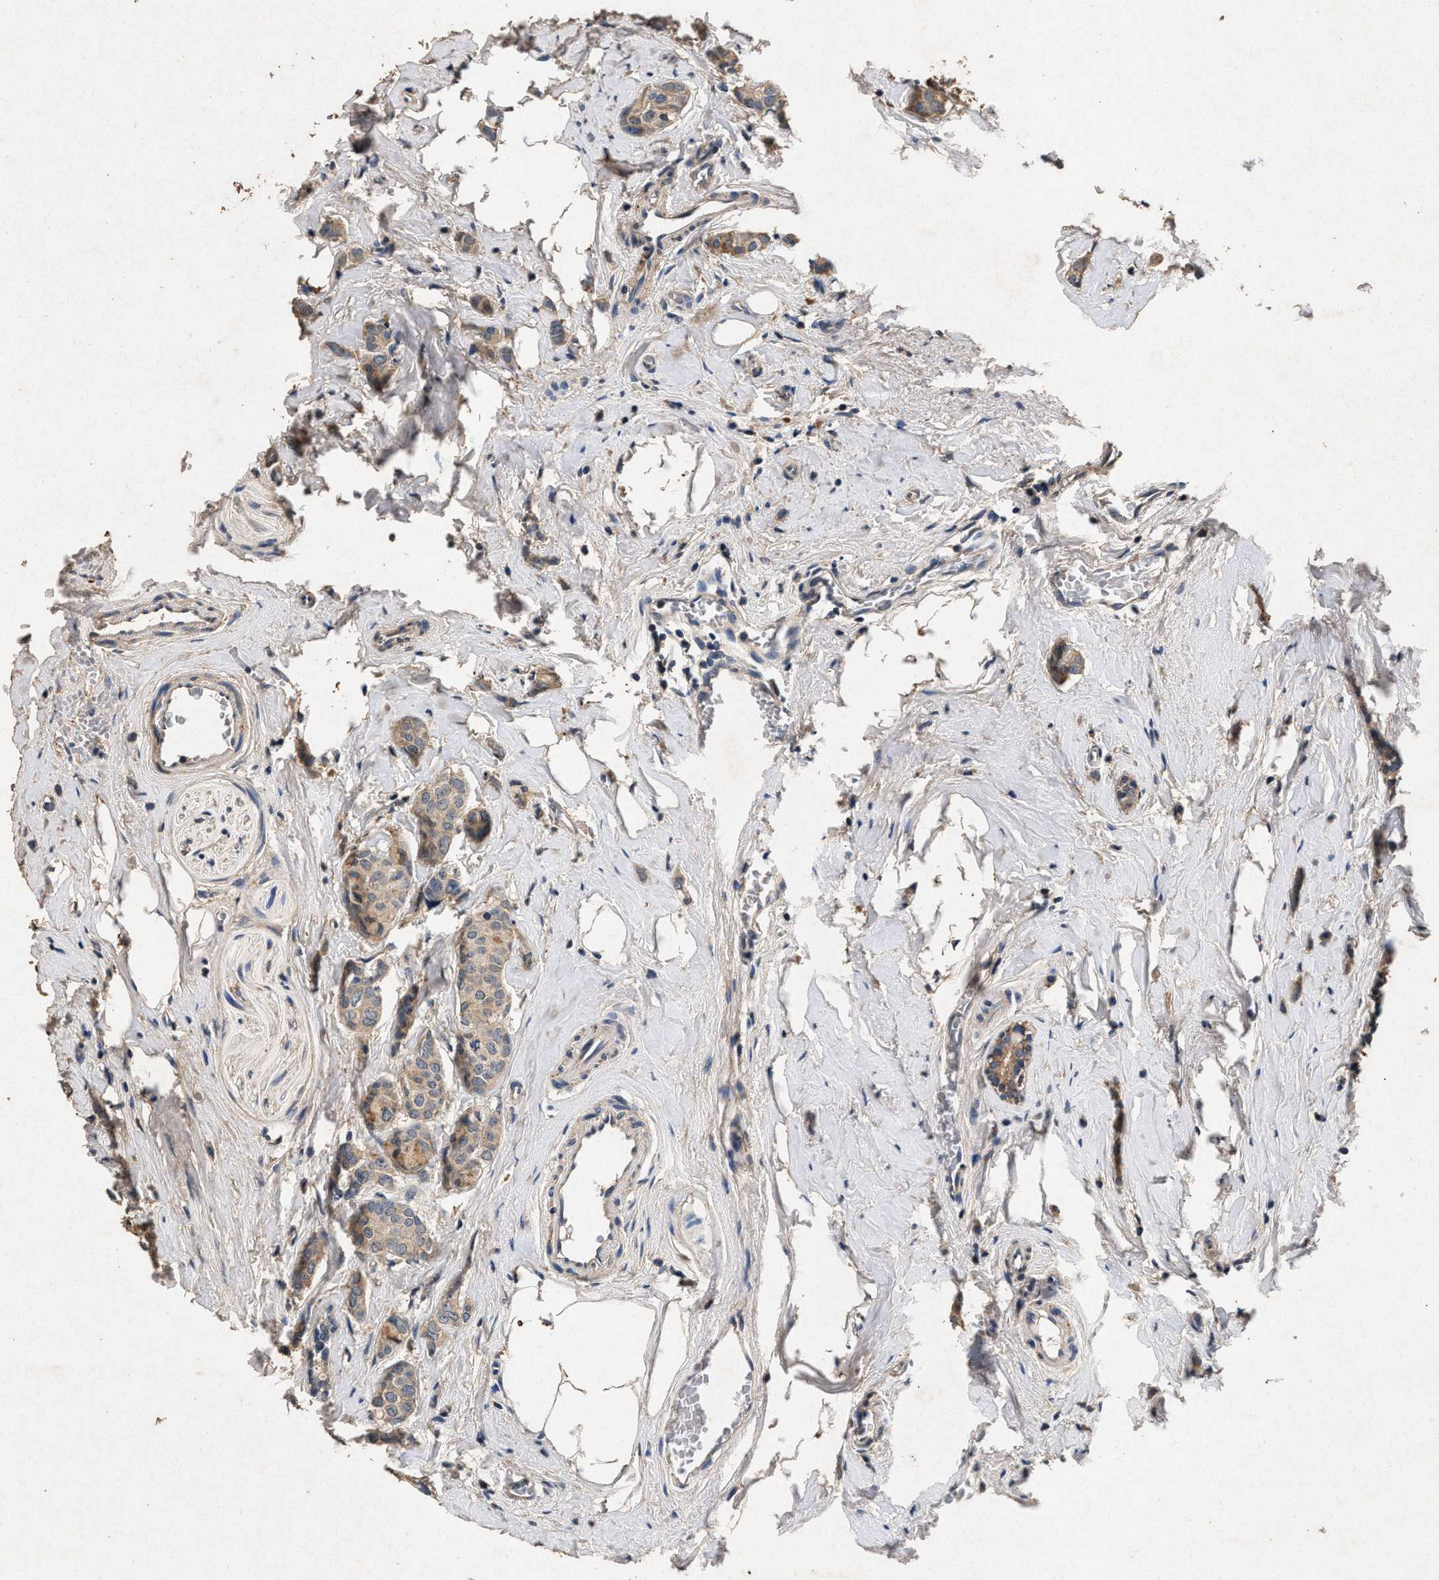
{"staining": {"intensity": "weak", "quantity": ">75%", "location": "cytoplasmic/membranous"}, "tissue": "breast cancer", "cell_type": "Tumor cells", "image_type": "cancer", "snomed": [{"axis": "morphology", "description": "Lobular carcinoma"}, {"axis": "topography", "description": "Breast"}], "caption": "Immunohistochemical staining of human breast cancer (lobular carcinoma) reveals low levels of weak cytoplasmic/membranous expression in approximately >75% of tumor cells.", "gene": "PPP1CC", "patient": {"sex": "female", "age": 60}}